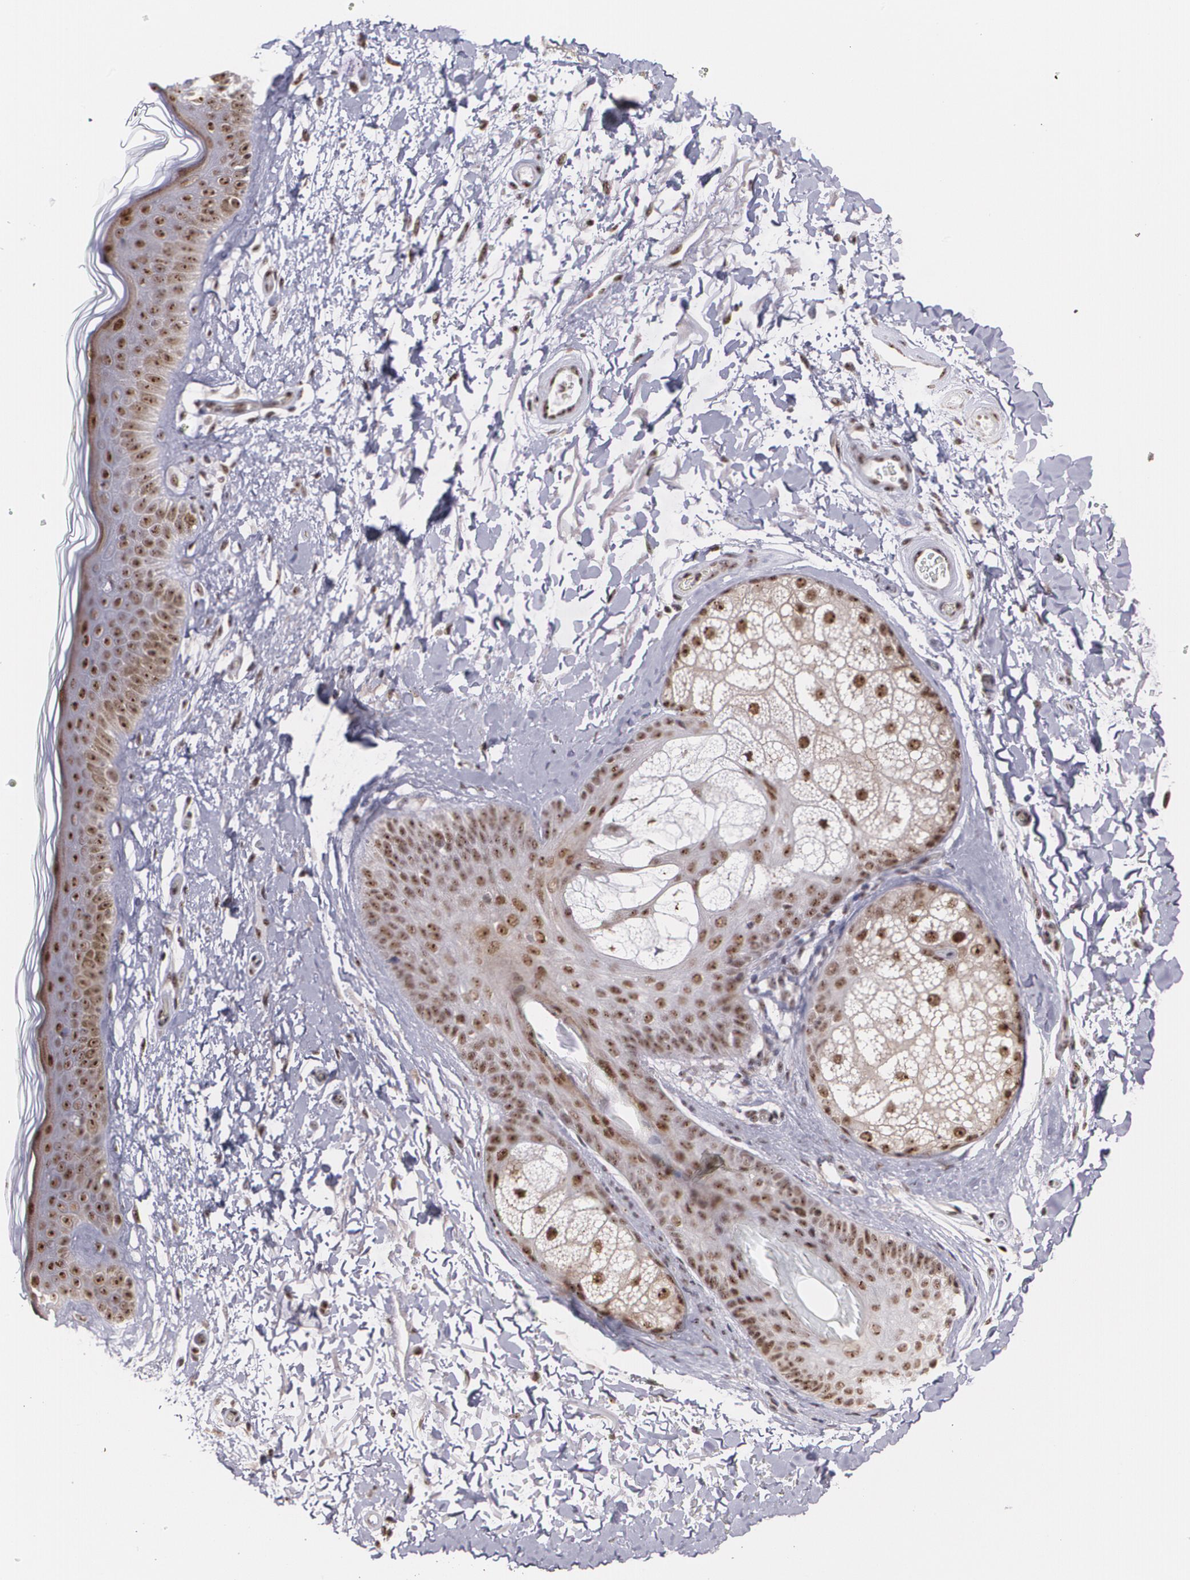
{"staining": {"intensity": "moderate", "quantity": ">75%", "location": "nuclear"}, "tissue": "skin", "cell_type": "Fibroblasts", "image_type": "normal", "snomed": [{"axis": "morphology", "description": "Normal tissue, NOS"}, {"axis": "topography", "description": "Skin"}], "caption": "Immunohistochemical staining of benign skin displays medium levels of moderate nuclear staining in approximately >75% of fibroblasts. (DAB (3,3'-diaminobenzidine) IHC, brown staining for protein, blue staining for nuclei).", "gene": "C6orf15", "patient": {"sex": "male", "age": 63}}